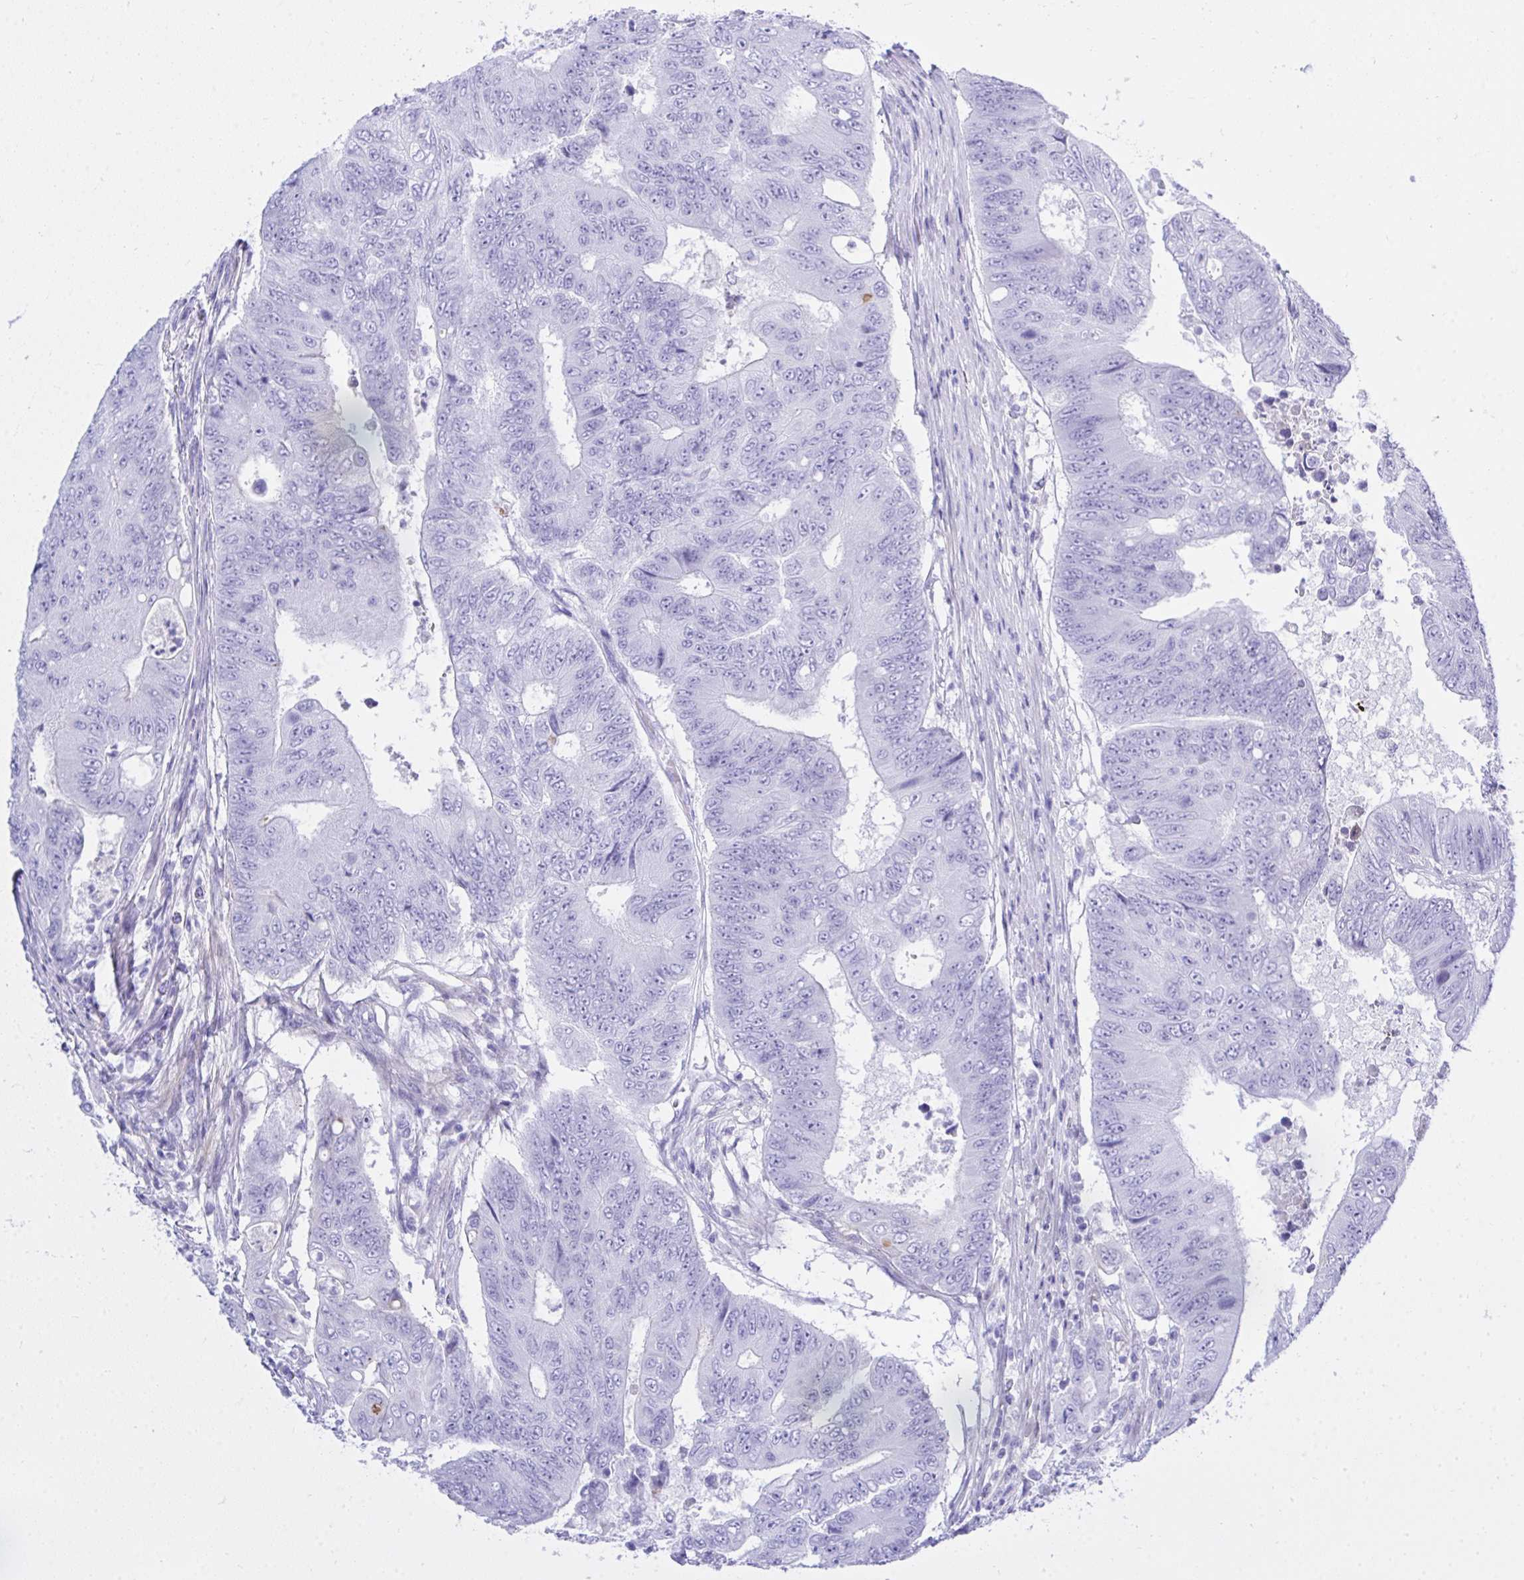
{"staining": {"intensity": "negative", "quantity": "none", "location": "none"}, "tissue": "colorectal cancer", "cell_type": "Tumor cells", "image_type": "cancer", "snomed": [{"axis": "morphology", "description": "Adenocarcinoma, NOS"}, {"axis": "topography", "description": "Colon"}], "caption": "A micrograph of colorectal cancer stained for a protein demonstrates no brown staining in tumor cells.", "gene": "BEX5", "patient": {"sex": "female", "age": 48}}